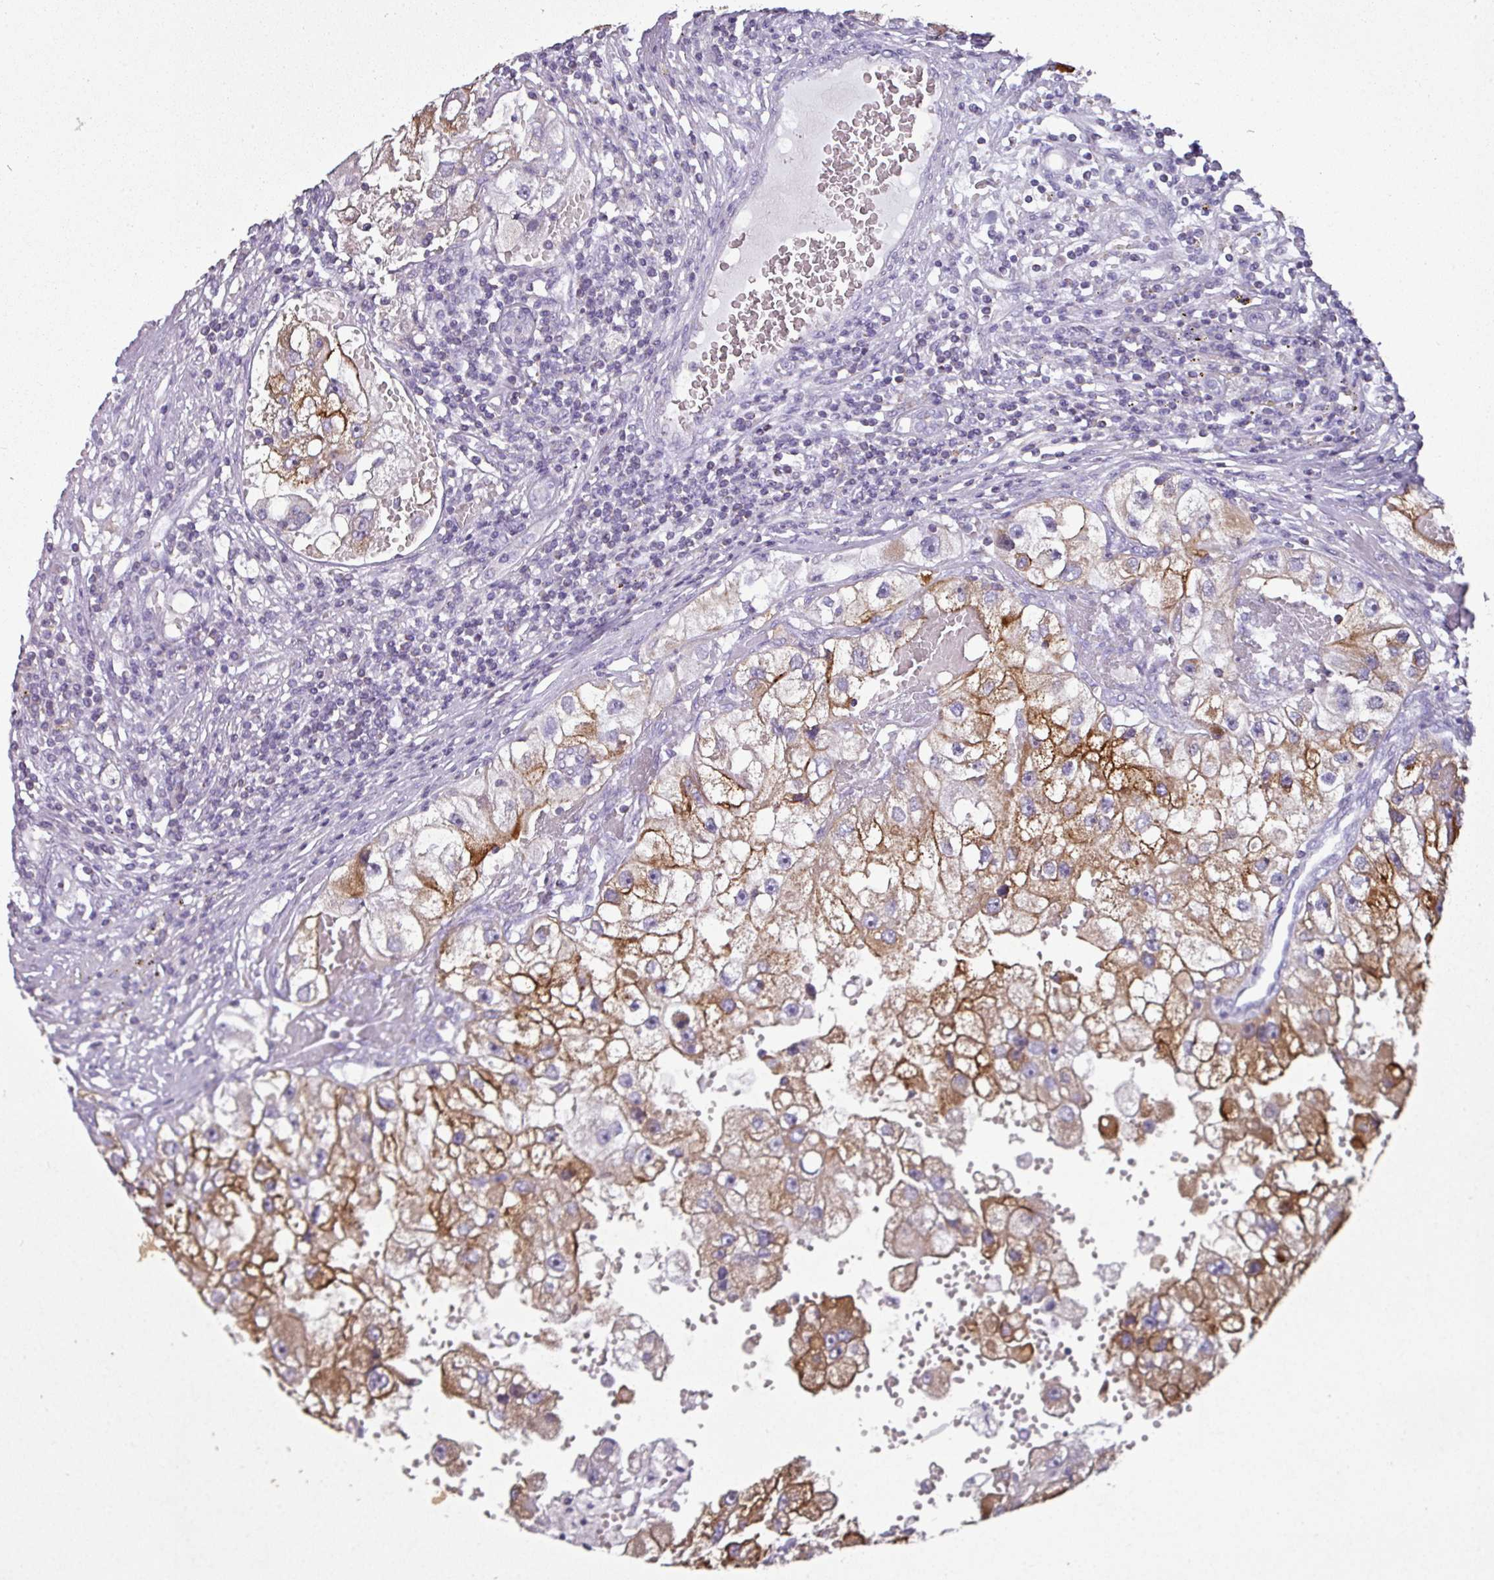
{"staining": {"intensity": "moderate", "quantity": ">75%", "location": "cytoplasmic/membranous"}, "tissue": "renal cancer", "cell_type": "Tumor cells", "image_type": "cancer", "snomed": [{"axis": "morphology", "description": "Adenocarcinoma, NOS"}, {"axis": "topography", "description": "Kidney"}], "caption": "Protein expression by immunohistochemistry (IHC) displays moderate cytoplasmic/membranous expression in approximately >75% of tumor cells in renal cancer (adenocarcinoma).", "gene": "TRAPPC1", "patient": {"sex": "male", "age": 63}}